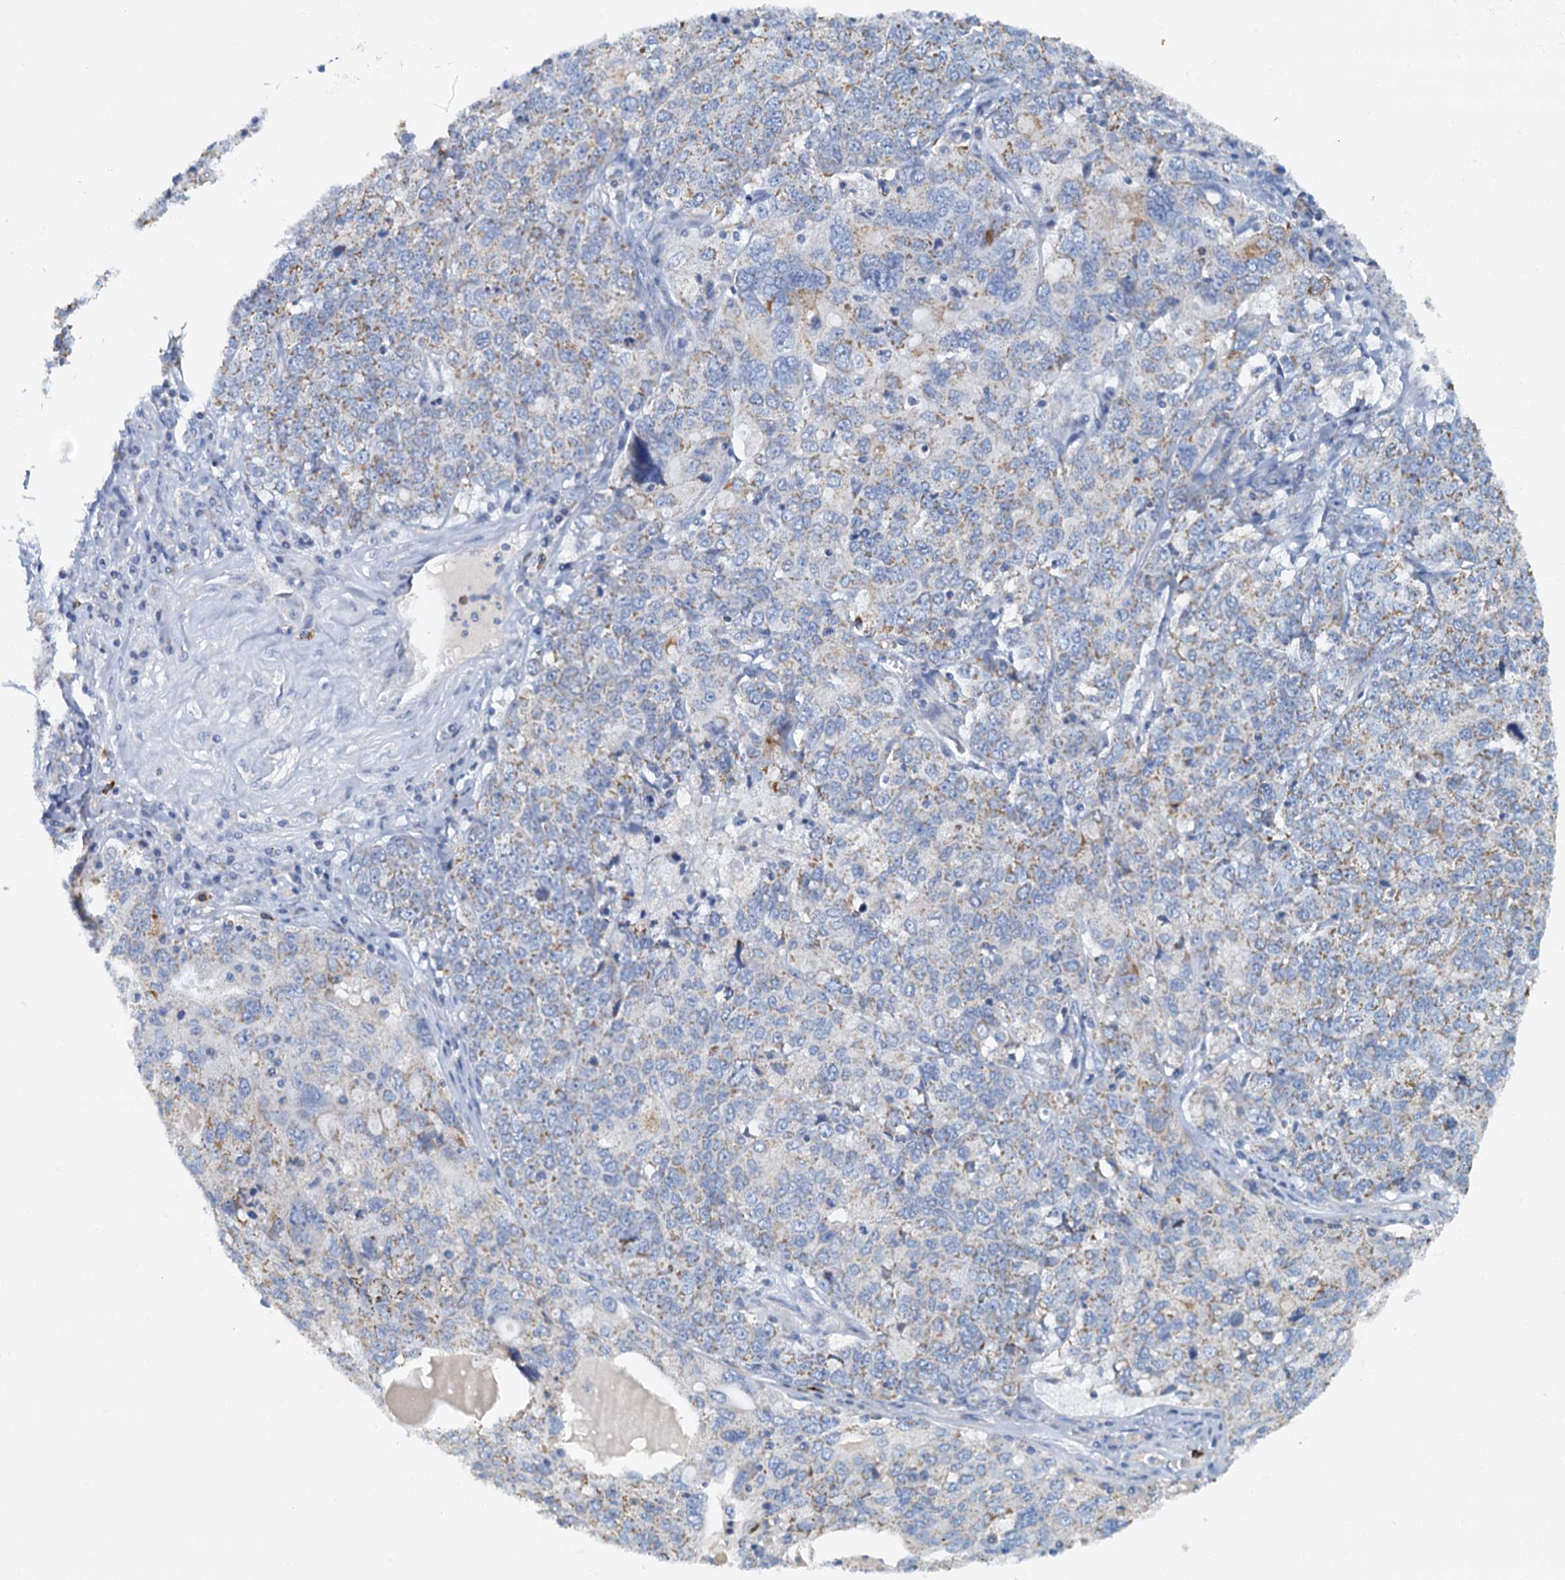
{"staining": {"intensity": "moderate", "quantity": "<25%", "location": "cytoplasmic/membranous"}, "tissue": "ovarian cancer", "cell_type": "Tumor cells", "image_type": "cancer", "snomed": [{"axis": "morphology", "description": "Carcinoma, endometroid"}, {"axis": "topography", "description": "Ovary"}], "caption": "Protein staining of ovarian endometroid carcinoma tissue displays moderate cytoplasmic/membranous positivity in about <25% of tumor cells.", "gene": "POC1A", "patient": {"sex": "female", "age": 62}}